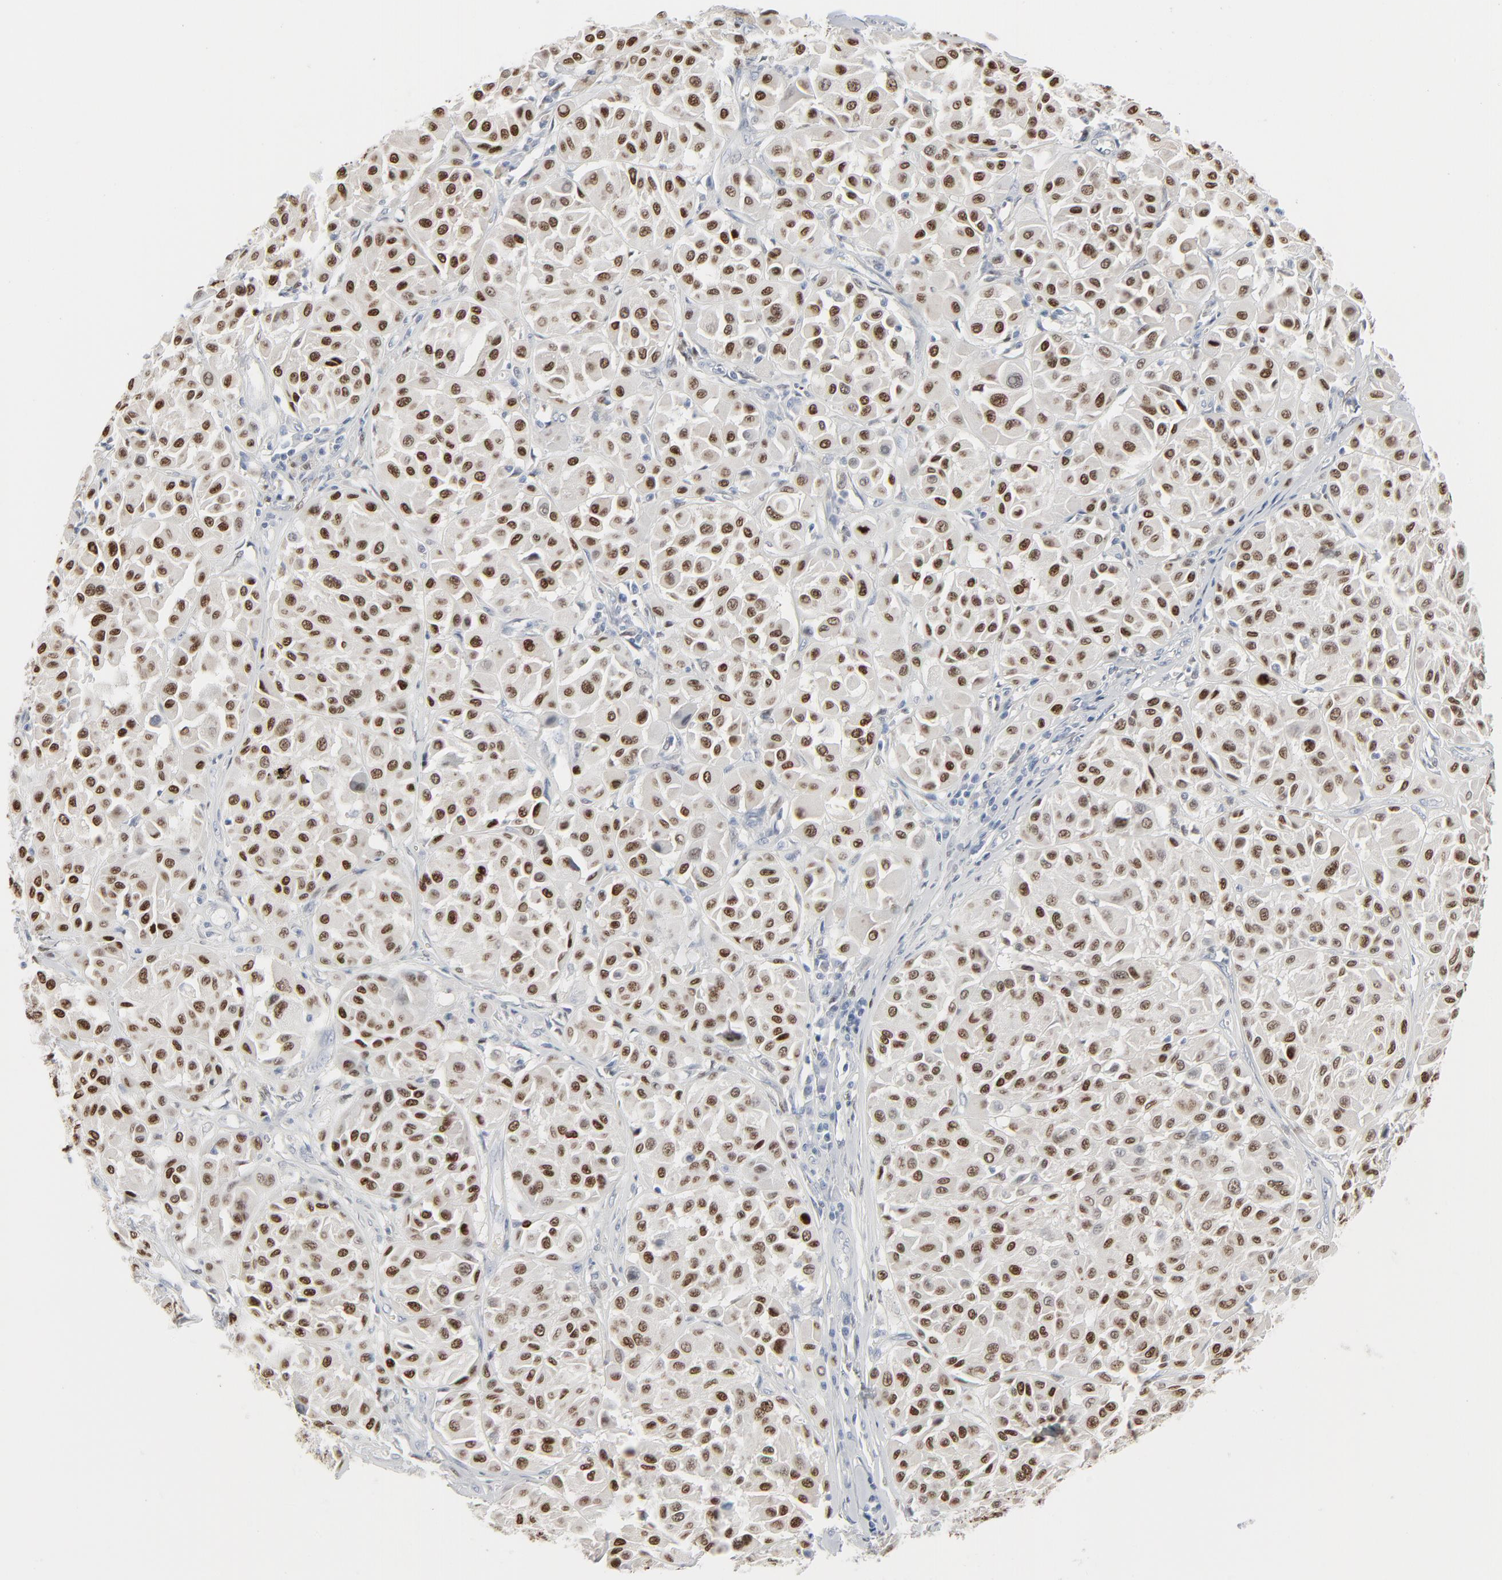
{"staining": {"intensity": "strong", "quantity": ">75%", "location": "nuclear"}, "tissue": "melanoma", "cell_type": "Tumor cells", "image_type": "cancer", "snomed": [{"axis": "morphology", "description": "Malignant melanoma, Metastatic site"}, {"axis": "topography", "description": "Soft tissue"}], "caption": "This micrograph demonstrates malignant melanoma (metastatic site) stained with immunohistochemistry to label a protein in brown. The nuclear of tumor cells show strong positivity for the protein. Nuclei are counter-stained blue.", "gene": "MITF", "patient": {"sex": "male", "age": 41}}